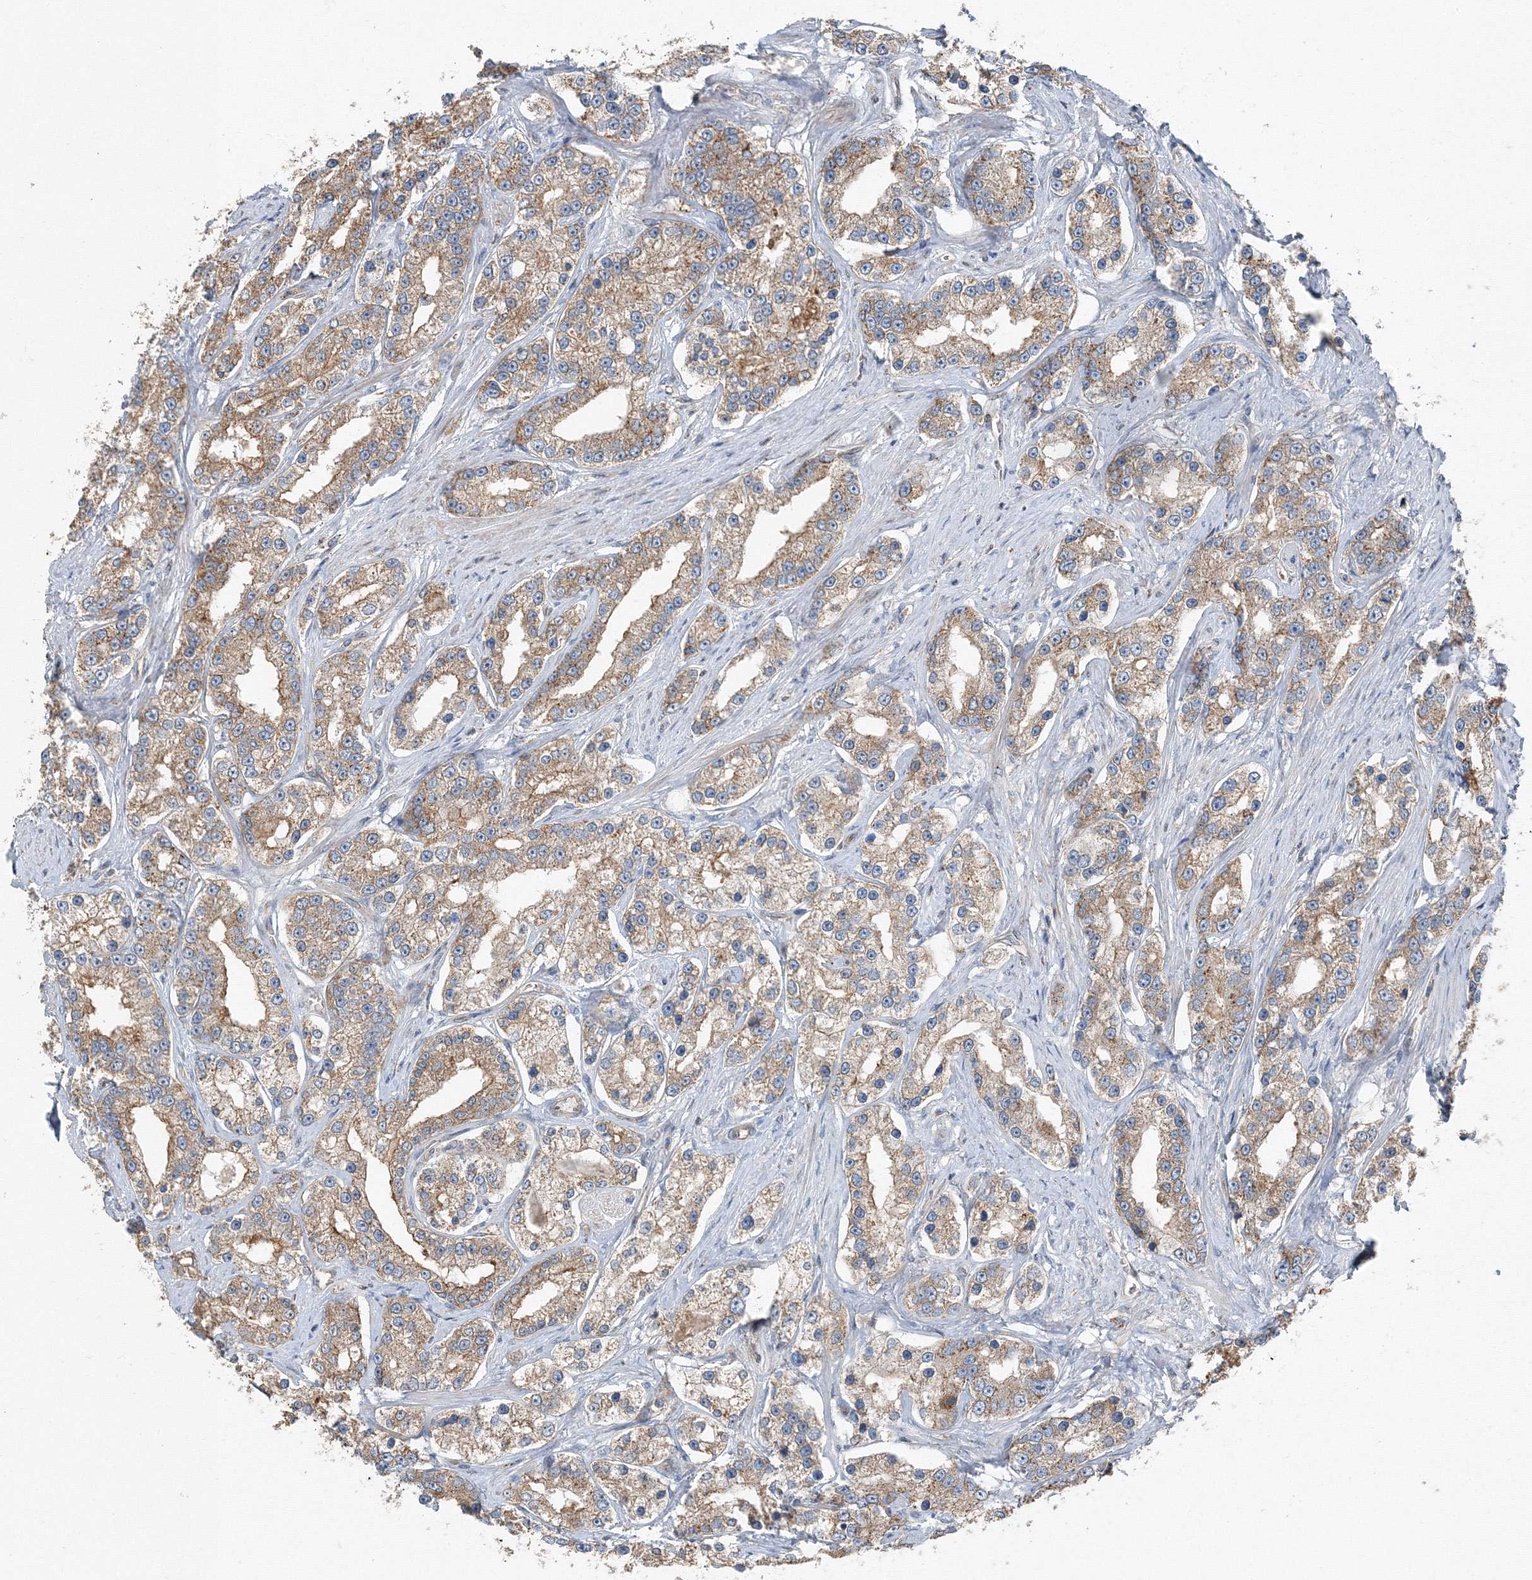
{"staining": {"intensity": "moderate", "quantity": ">75%", "location": "cytoplasmic/membranous"}, "tissue": "prostate cancer", "cell_type": "Tumor cells", "image_type": "cancer", "snomed": [{"axis": "morphology", "description": "Normal tissue, NOS"}, {"axis": "morphology", "description": "Adenocarcinoma, High grade"}, {"axis": "topography", "description": "Prostate"}], "caption": "Prostate adenocarcinoma (high-grade) stained with DAB (3,3'-diaminobenzidine) immunohistochemistry (IHC) shows medium levels of moderate cytoplasmic/membranous expression in approximately >75% of tumor cells. Nuclei are stained in blue.", "gene": "AASDH", "patient": {"sex": "male", "age": 83}}